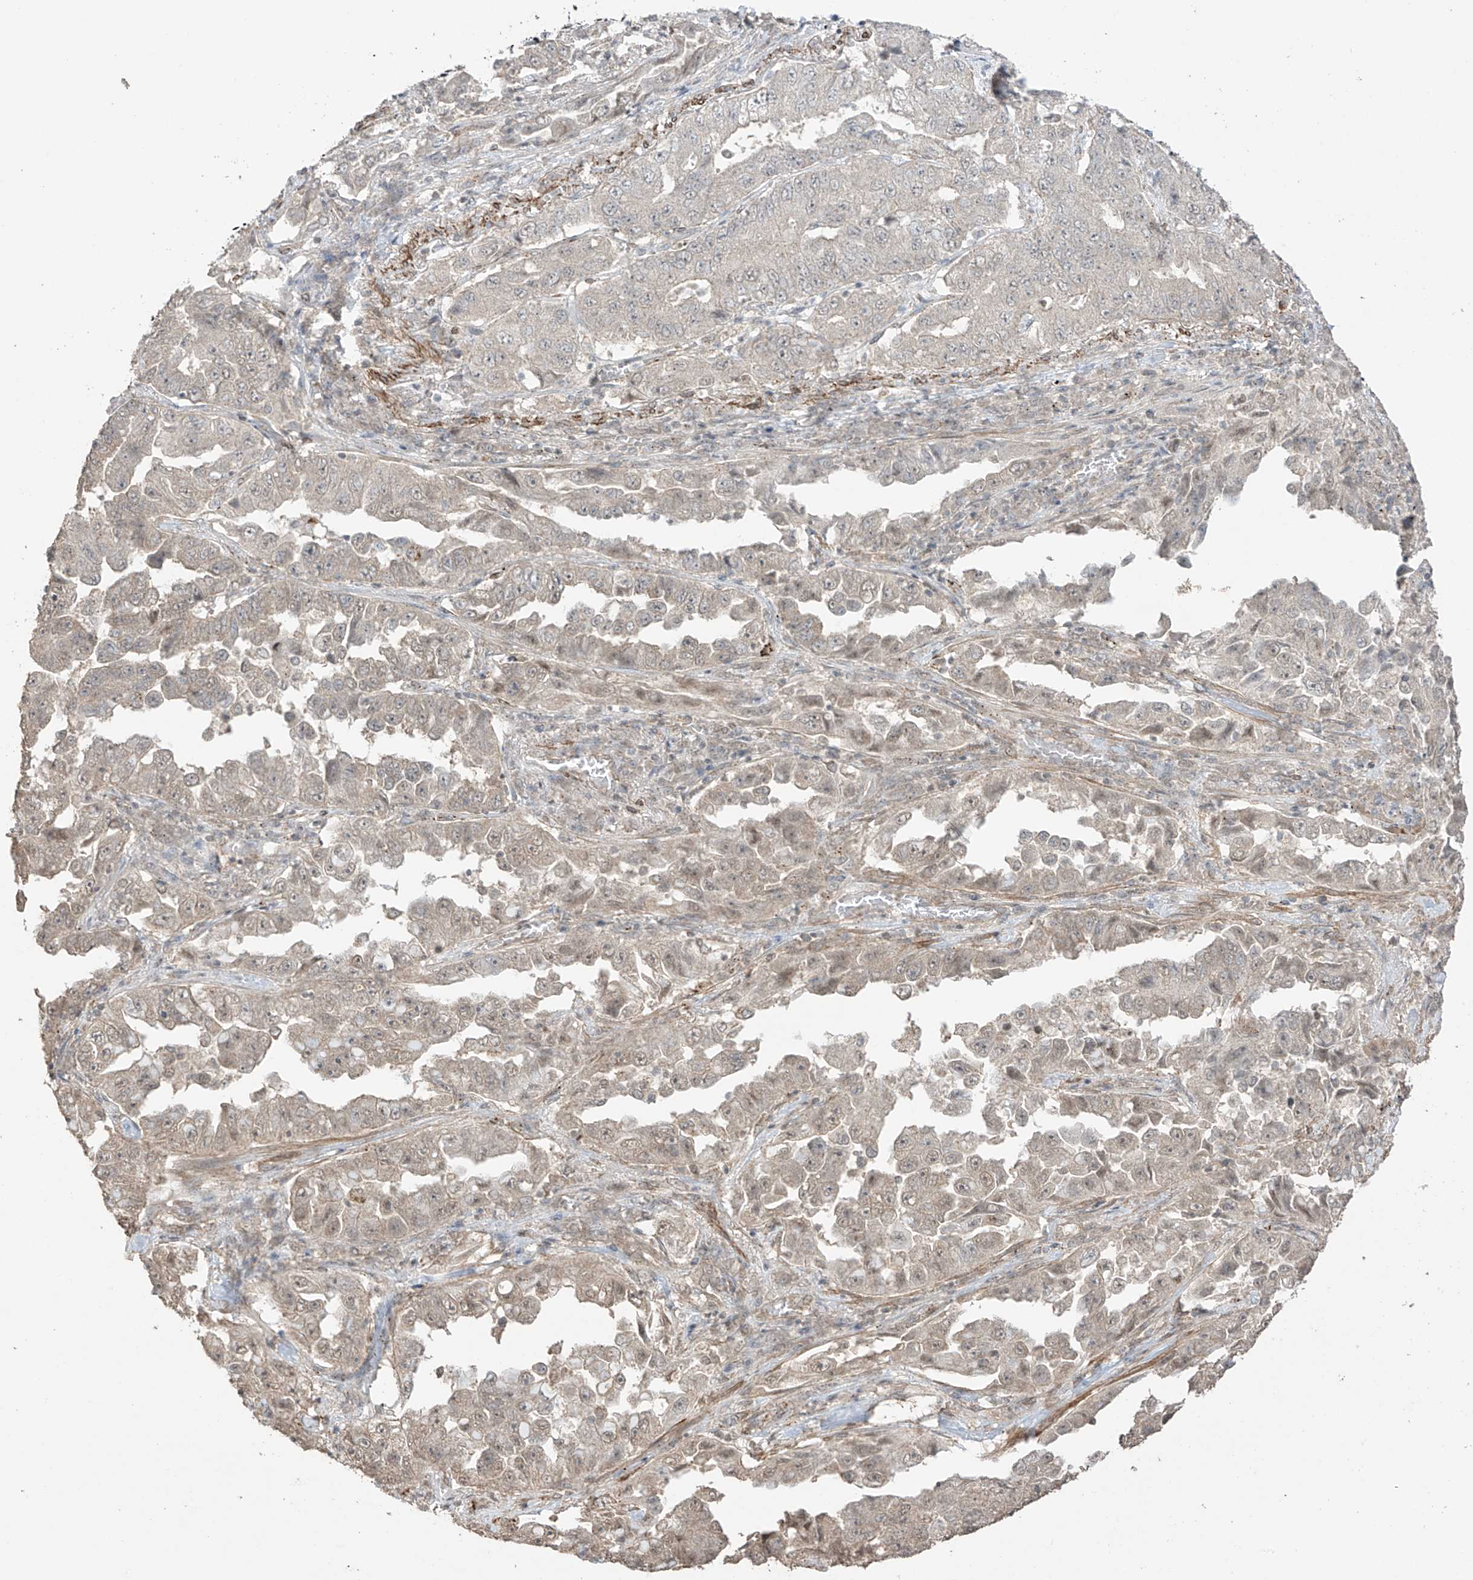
{"staining": {"intensity": "weak", "quantity": "<25%", "location": "cytoplasmic/membranous,nuclear"}, "tissue": "lung cancer", "cell_type": "Tumor cells", "image_type": "cancer", "snomed": [{"axis": "morphology", "description": "Adenocarcinoma, NOS"}, {"axis": "topography", "description": "Lung"}], "caption": "Immunohistochemistry (IHC) photomicrograph of neoplastic tissue: lung adenocarcinoma stained with DAB exhibits no significant protein positivity in tumor cells.", "gene": "TTLL5", "patient": {"sex": "female", "age": 51}}